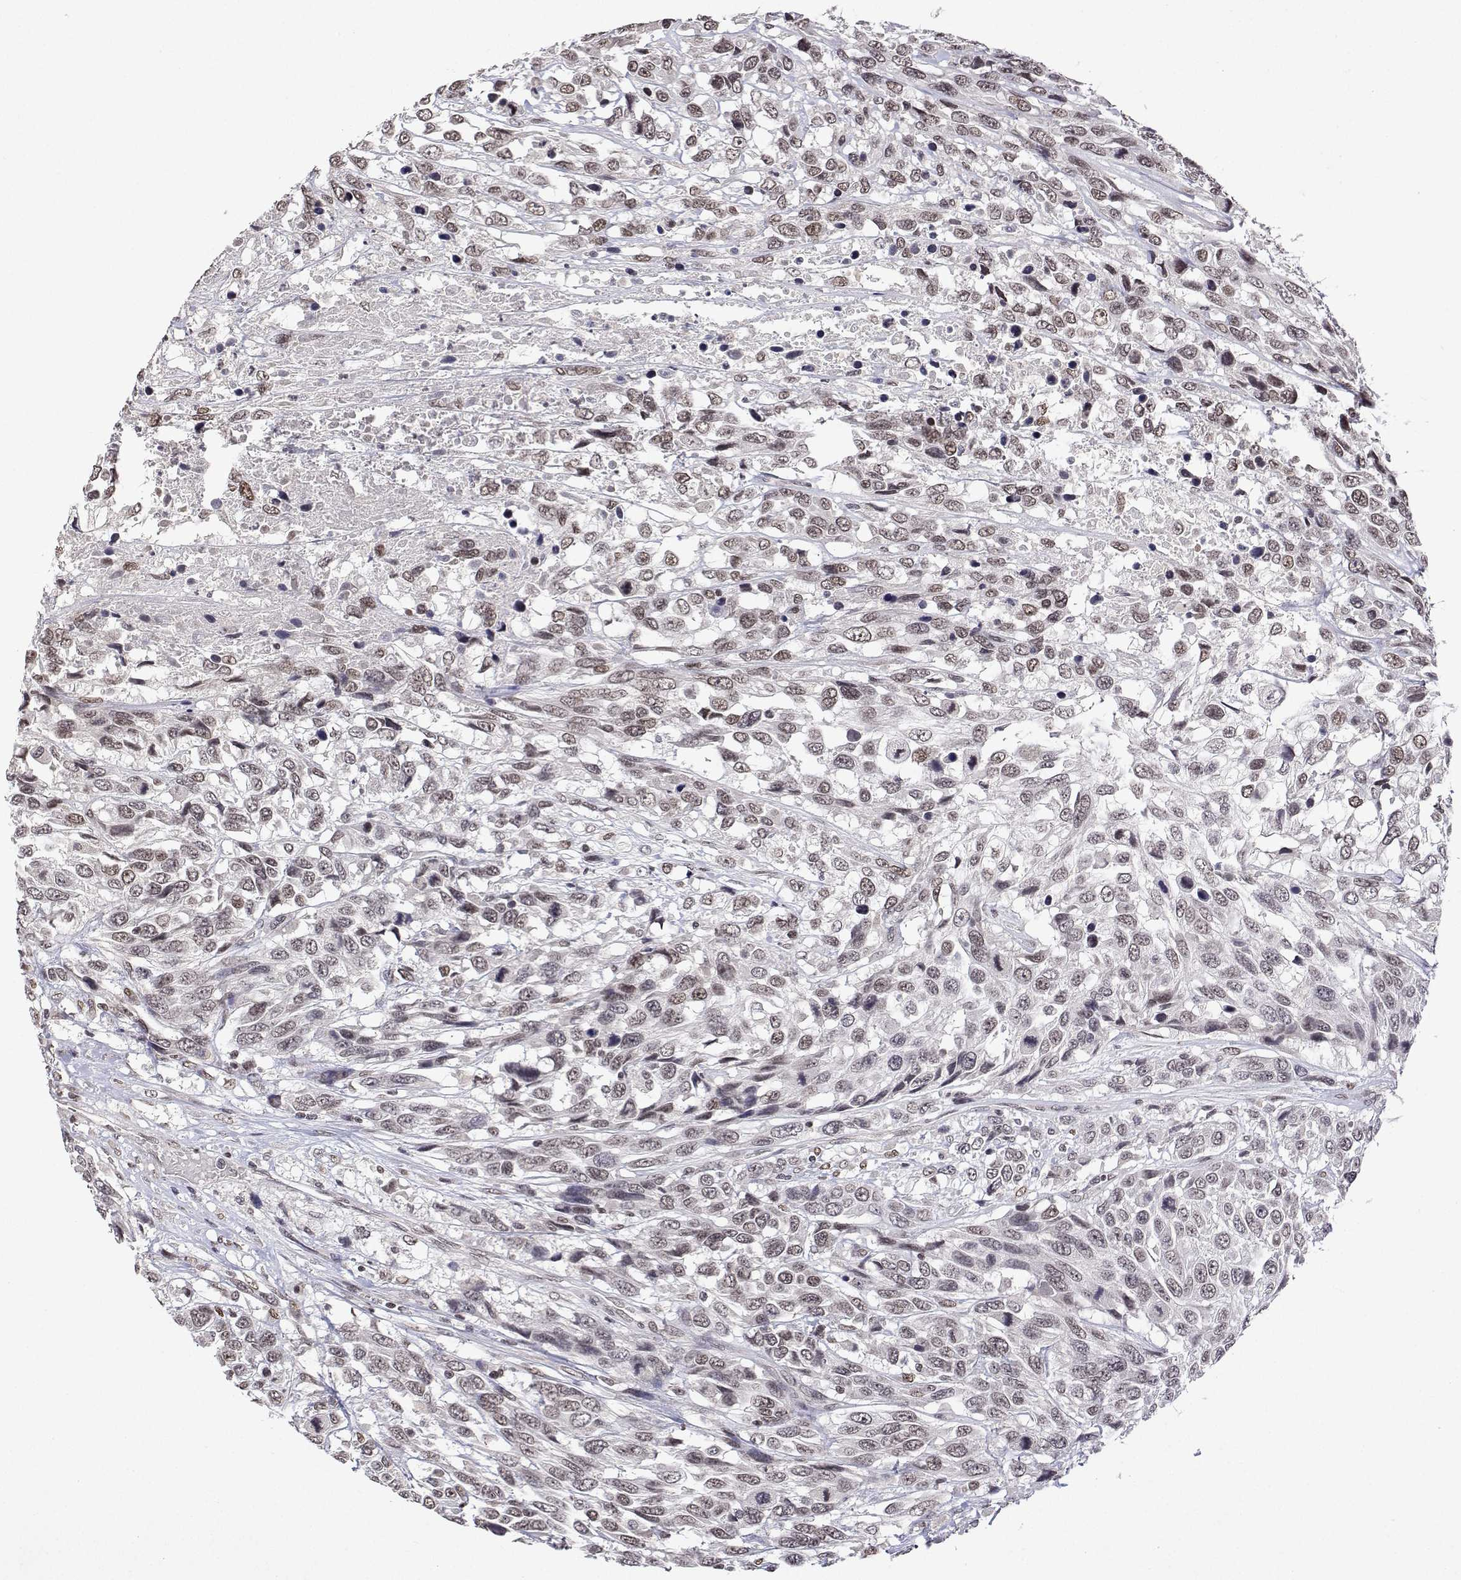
{"staining": {"intensity": "weak", "quantity": "25%-75%", "location": "nuclear"}, "tissue": "urothelial cancer", "cell_type": "Tumor cells", "image_type": "cancer", "snomed": [{"axis": "morphology", "description": "Urothelial carcinoma, High grade"}, {"axis": "topography", "description": "Urinary bladder"}], "caption": "Protein staining of urothelial cancer tissue displays weak nuclear expression in about 25%-75% of tumor cells.", "gene": "XPC", "patient": {"sex": "female", "age": 70}}